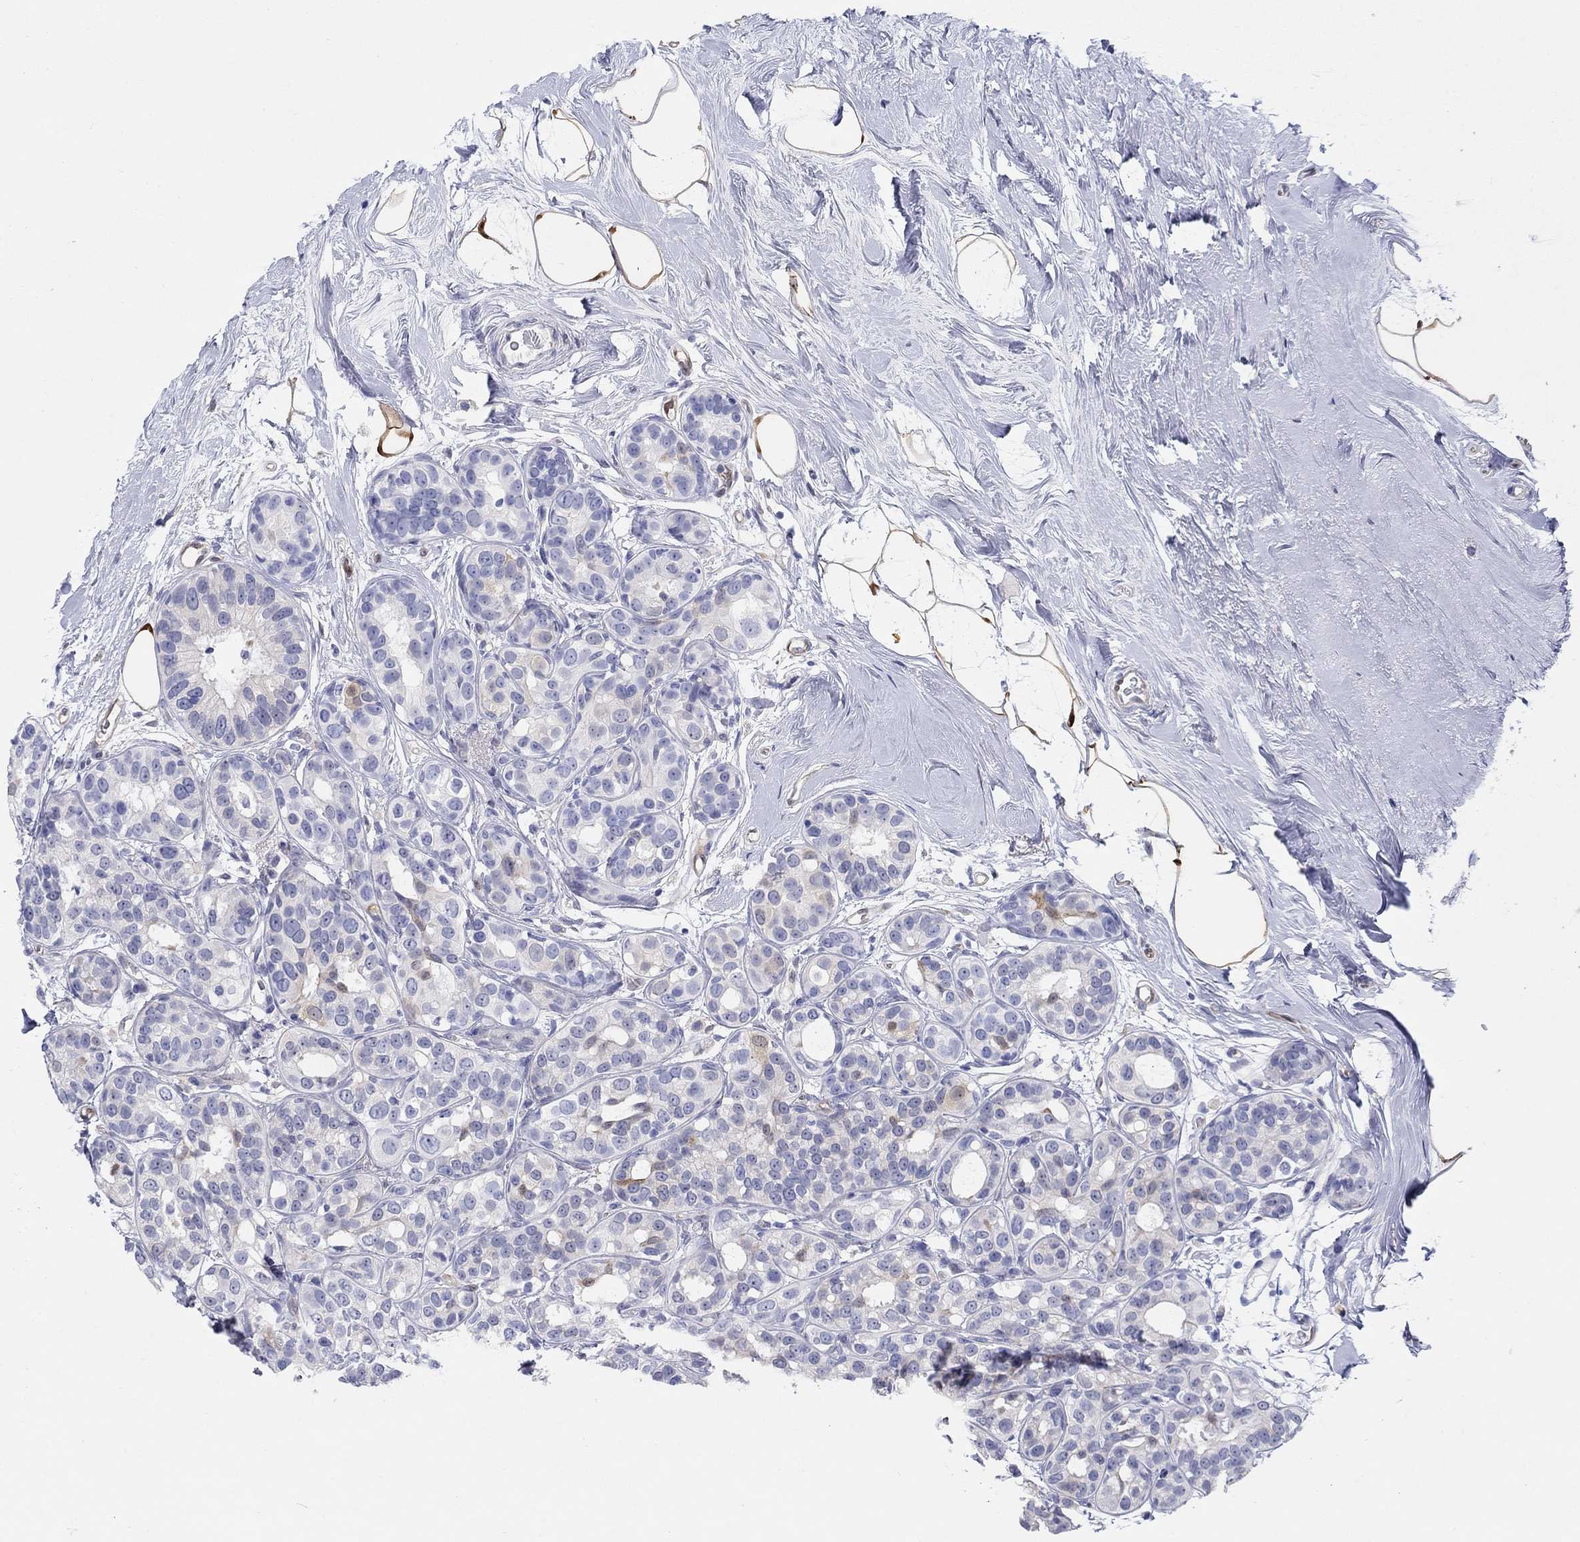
{"staining": {"intensity": "negative", "quantity": "none", "location": "none"}, "tissue": "breast cancer", "cell_type": "Tumor cells", "image_type": "cancer", "snomed": [{"axis": "morphology", "description": "Duct carcinoma"}, {"axis": "topography", "description": "Breast"}], "caption": "This micrograph is of breast infiltrating ductal carcinoma stained with immunohistochemistry to label a protein in brown with the nuclei are counter-stained blue. There is no staining in tumor cells.", "gene": "AKR1C2", "patient": {"sex": "female", "age": 55}}